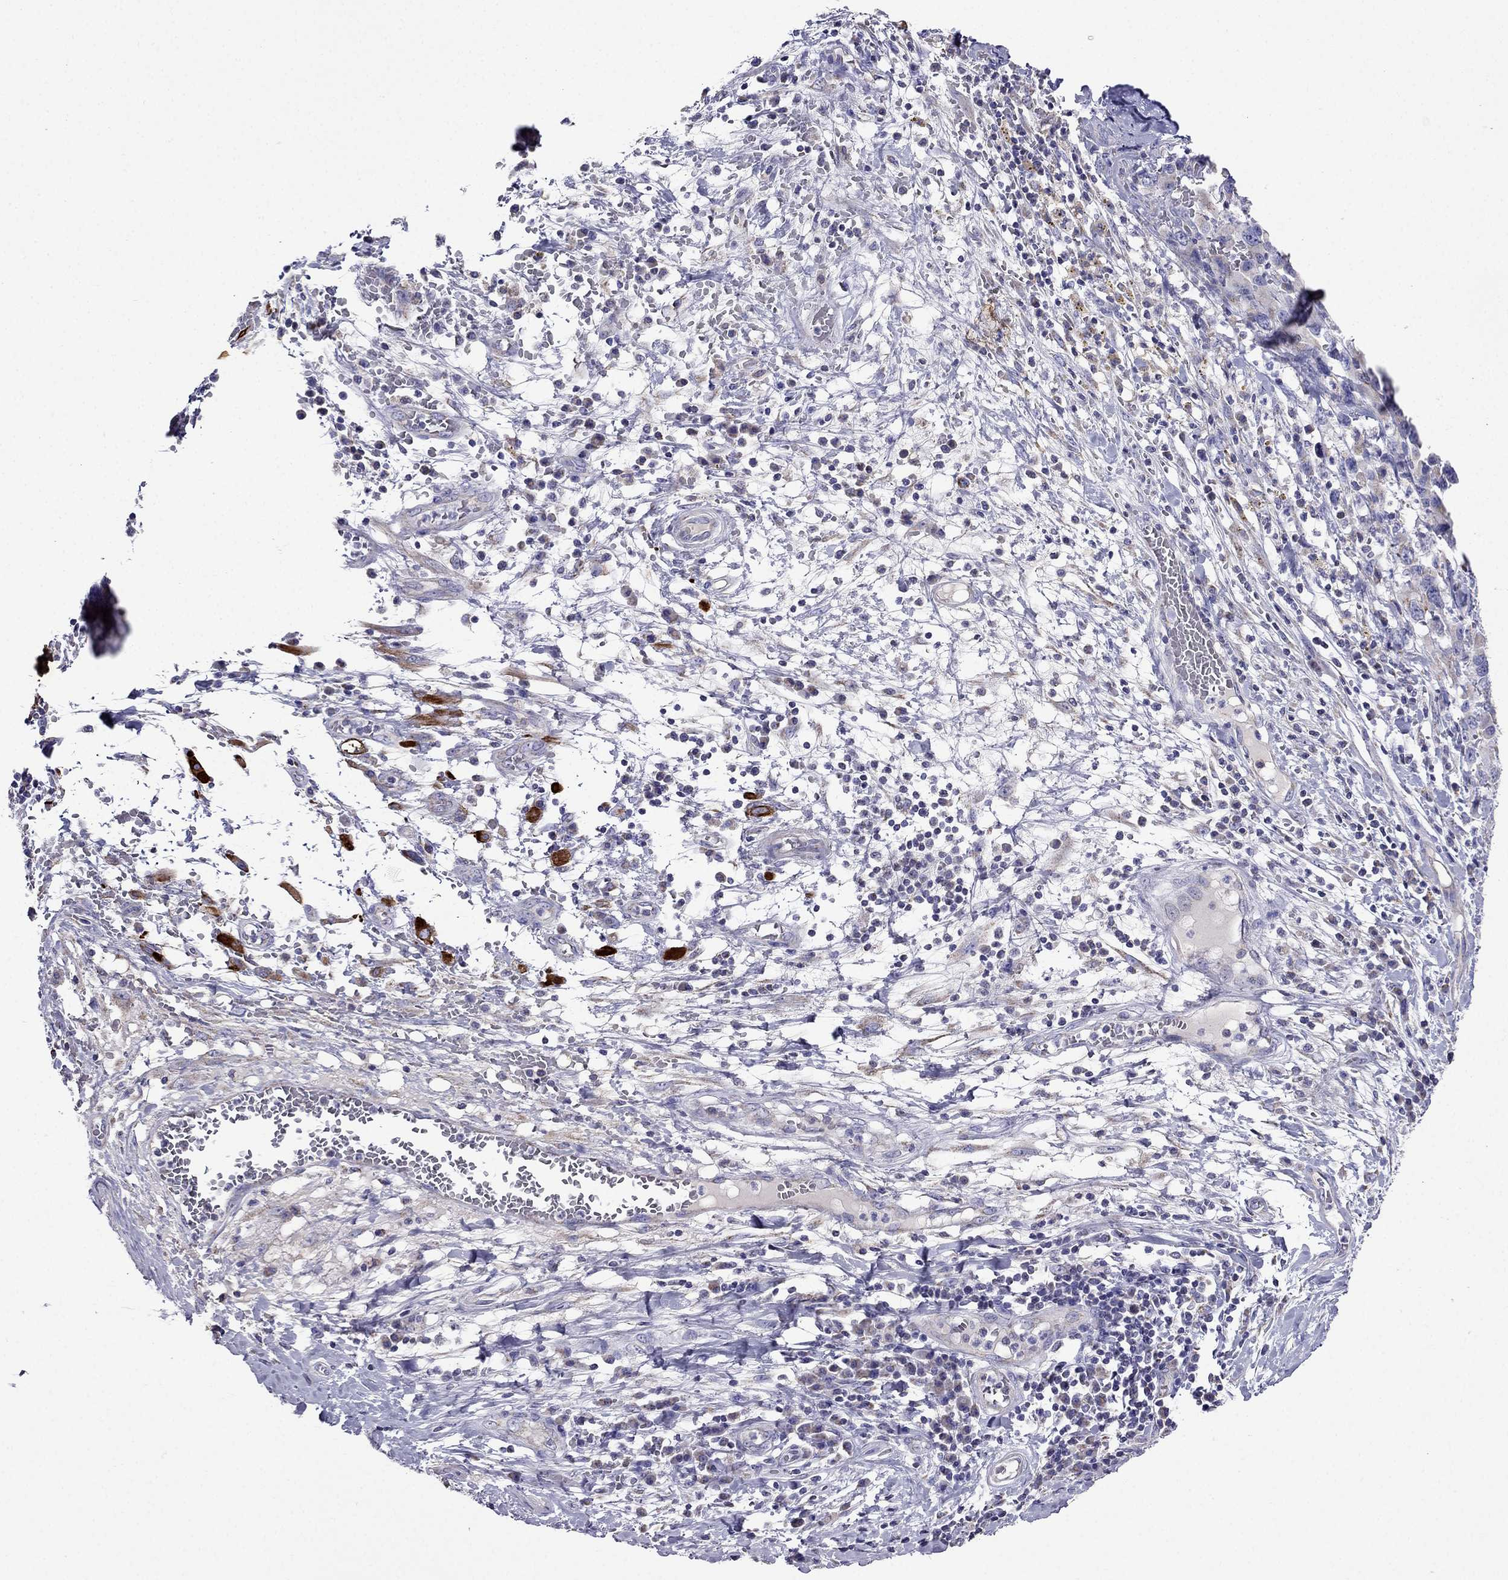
{"staining": {"intensity": "negative", "quantity": "none", "location": "none"}, "tissue": "melanoma", "cell_type": "Tumor cells", "image_type": "cancer", "snomed": [{"axis": "morphology", "description": "Malignant melanoma, NOS"}, {"axis": "topography", "description": "Skin"}], "caption": "Protein analysis of malignant melanoma demonstrates no significant expression in tumor cells.", "gene": "DSC1", "patient": {"sex": "female", "age": 91}}